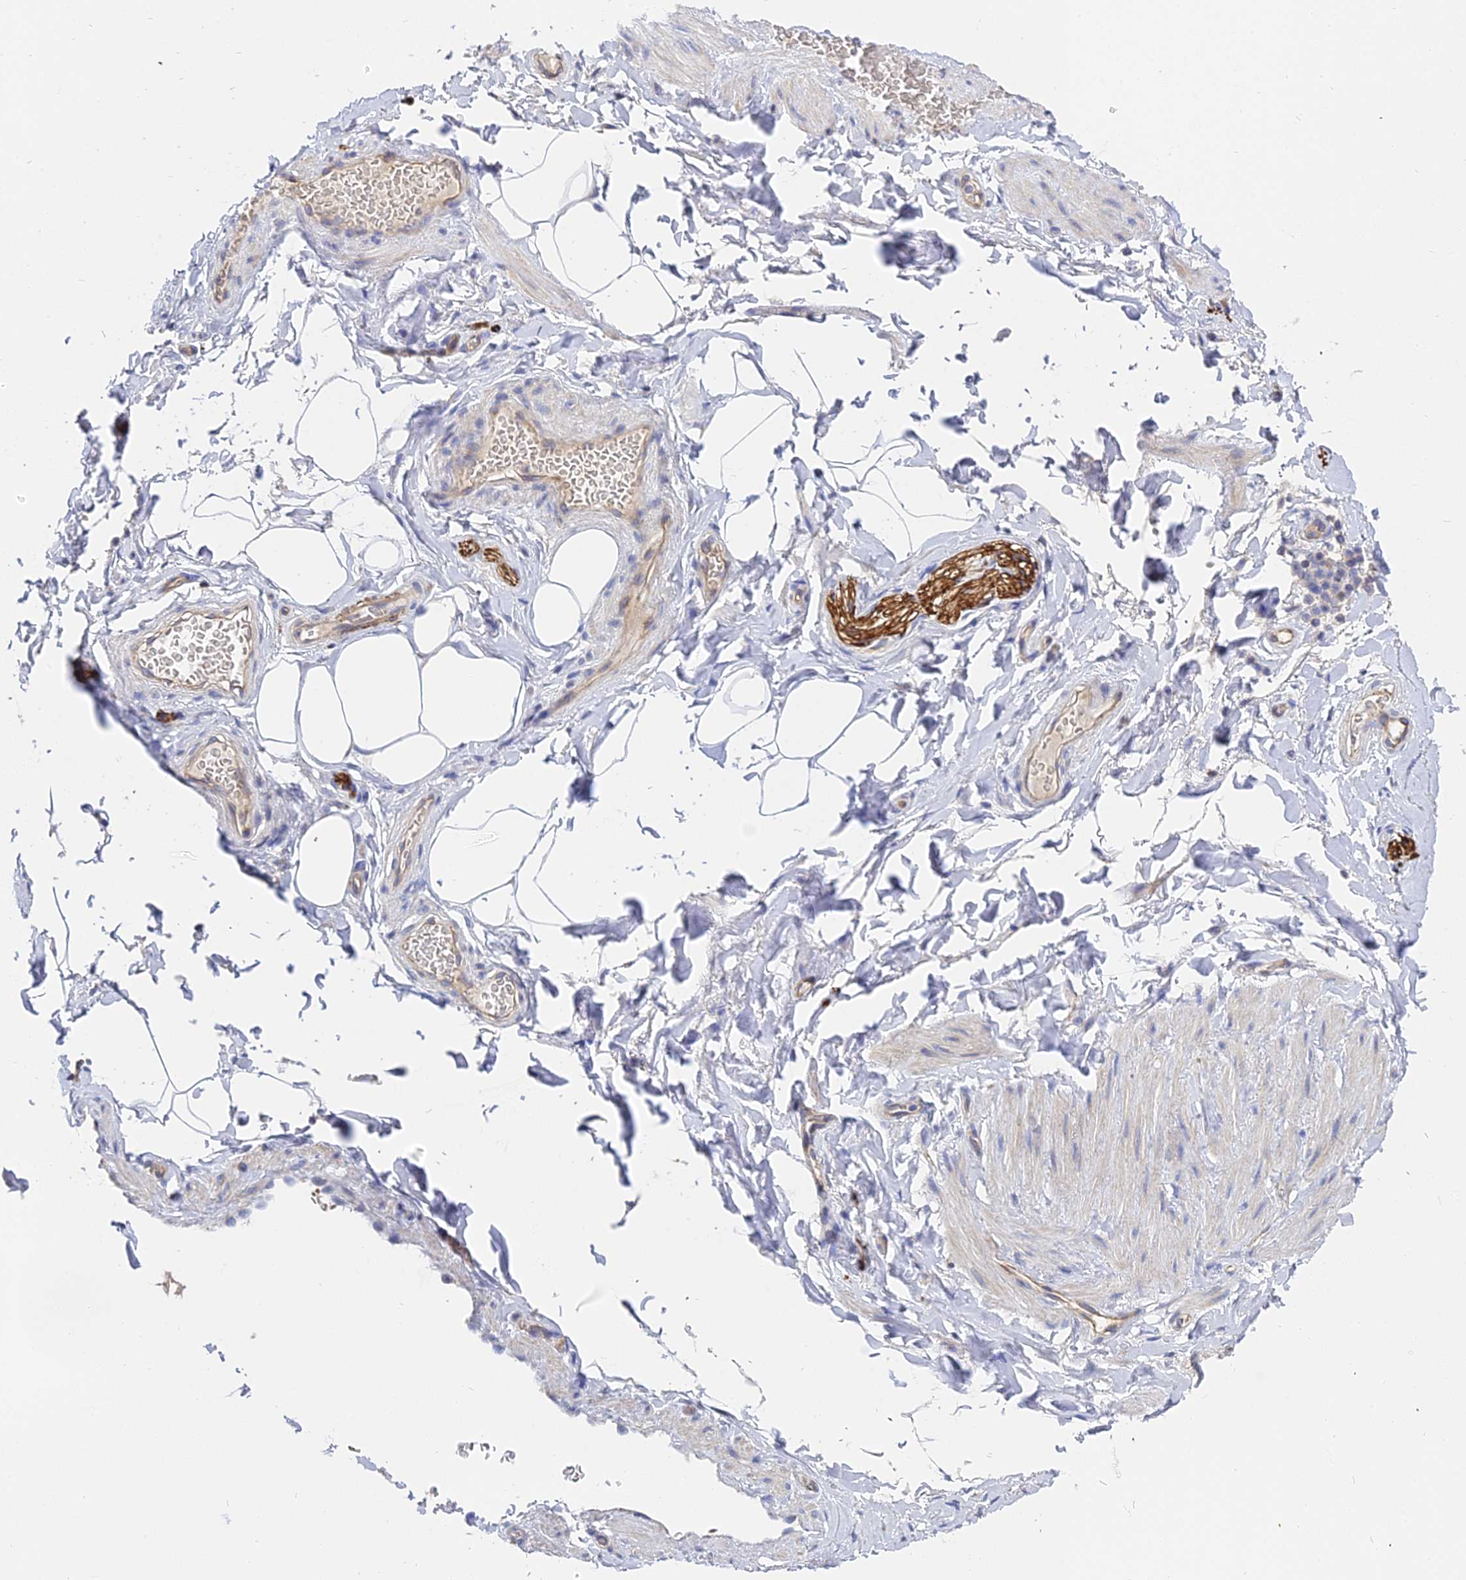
{"staining": {"intensity": "negative", "quantity": "none", "location": "none"}, "tissue": "adipose tissue", "cell_type": "Adipocytes", "image_type": "normal", "snomed": [{"axis": "morphology", "description": "Normal tissue, NOS"}, {"axis": "topography", "description": "Soft tissue"}, {"axis": "topography", "description": "Vascular tissue"}], "caption": "Adipose tissue was stained to show a protein in brown. There is no significant staining in adipocytes.", "gene": "APOBEC3H", "patient": {"sex": "male", "age": 54}}